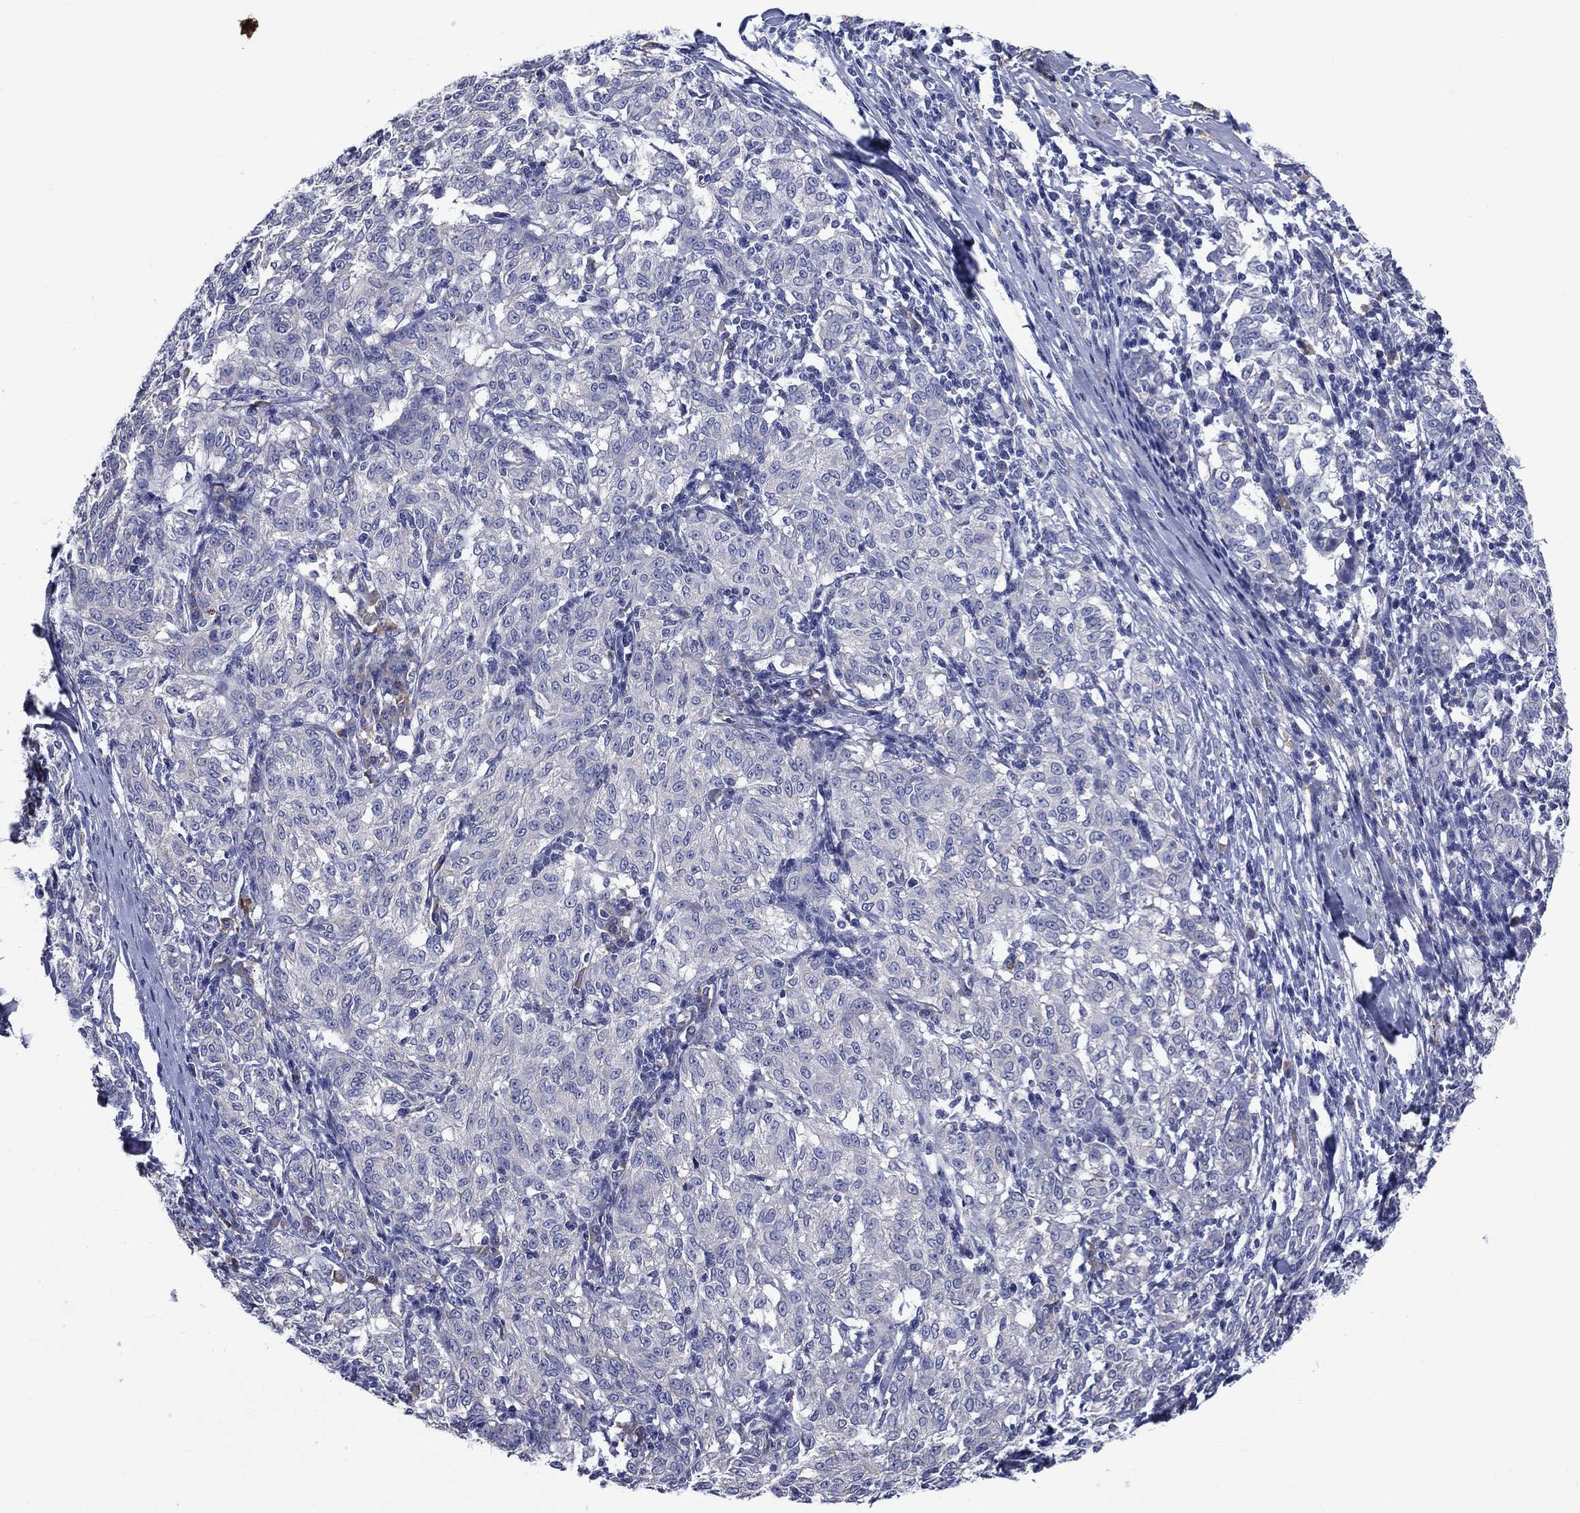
{"staining": {"intensity": "negative", "quantity": "none", "location": "none"}, "tissue": "melanoma", "cell_type": "Tumor cells", "image_type": "cancer", "snomed": [{"axis": "morphology", "description": "Malignant melanoma, NOS"}, {"axis": "topography", "description": "Skin"}], "caption": "High magnification brightfield microscopy of melanoma stained with DAB (3,3'-diaminobenzidine) (brown) and counterstained with hematoxylin (blue): tumor cells show no significant positivity.", "gene": "SULT2B1", "patient": {"sex": "female", "age": 72}}